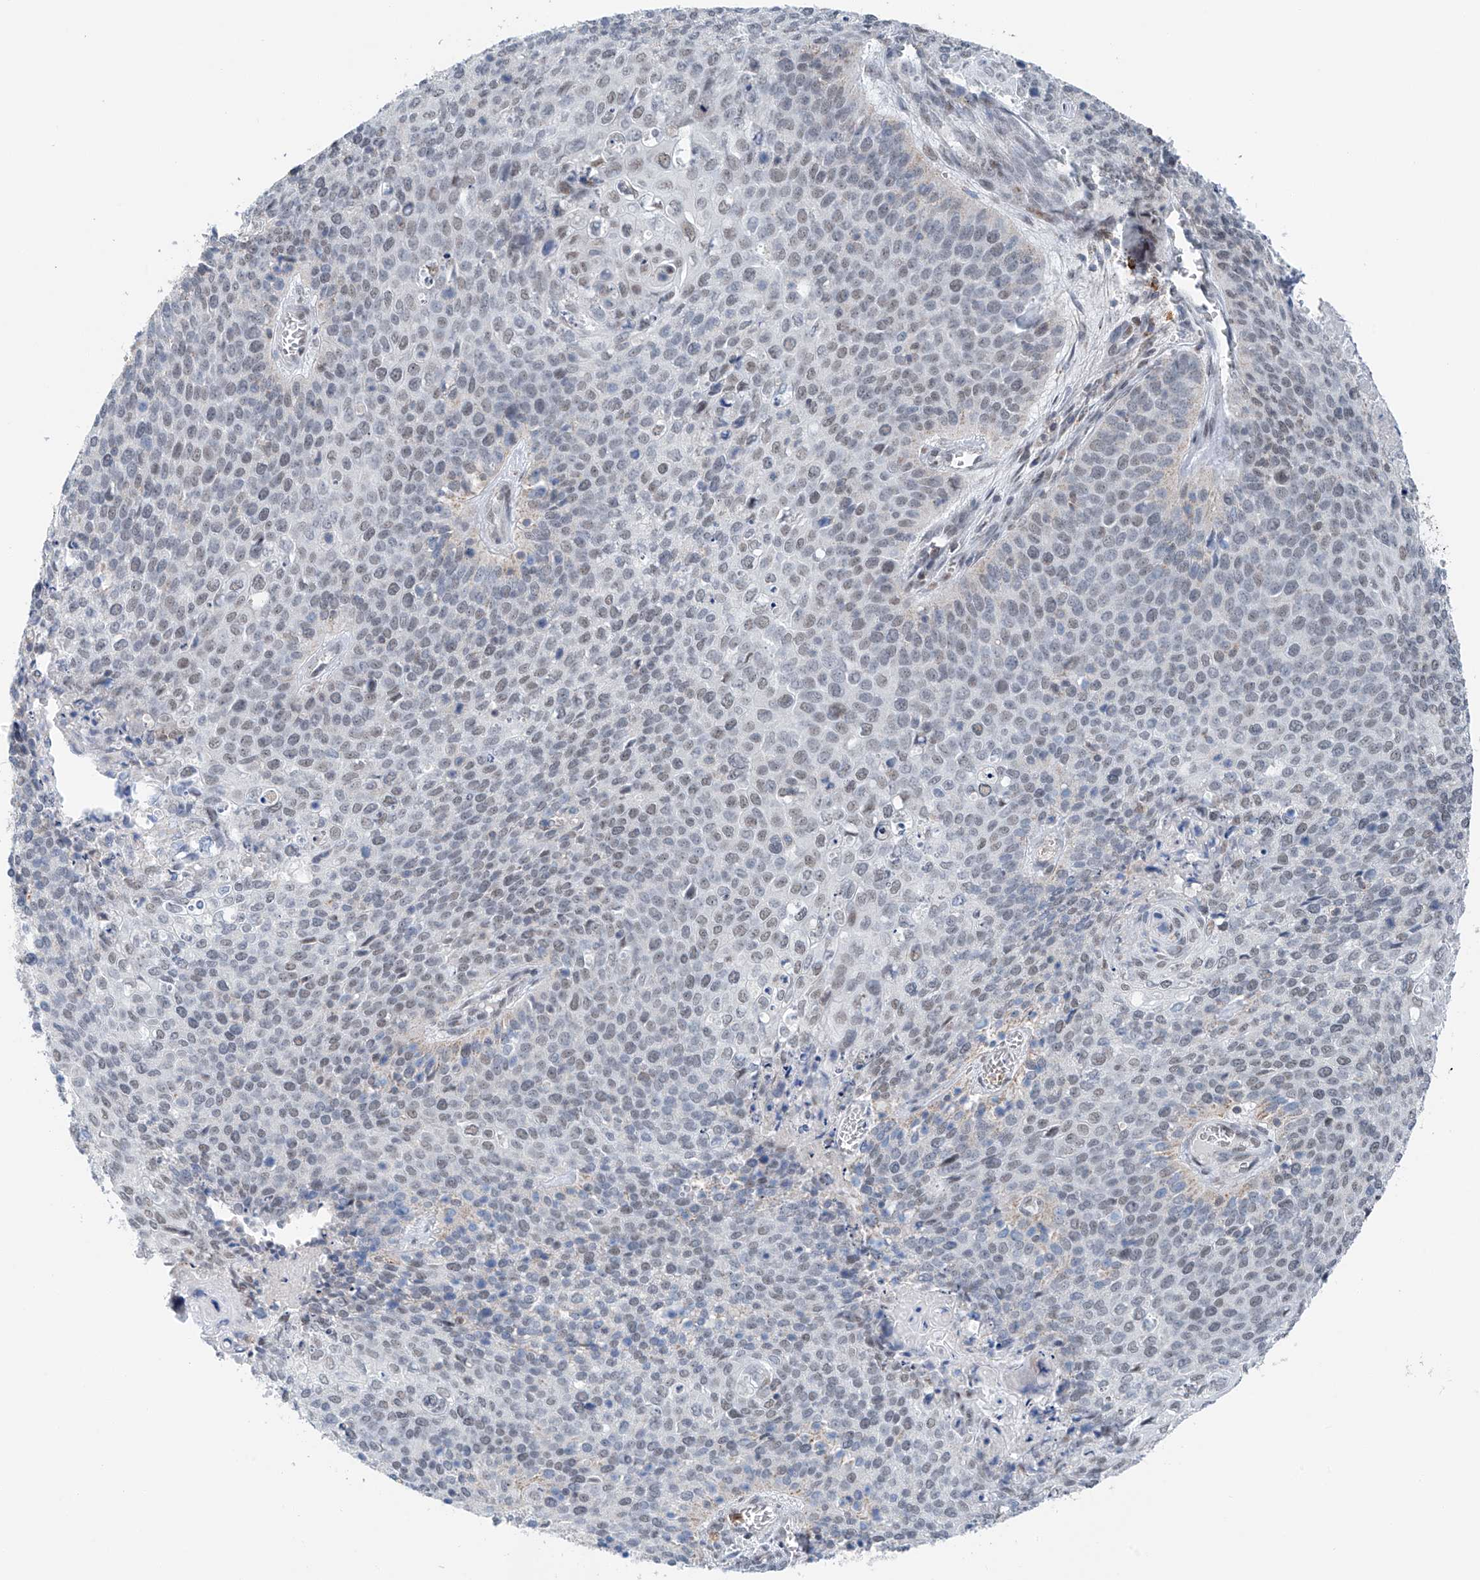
{"staining": {"intensity": "moderate", "quantity": "<25%", "location": "nuclear"}, "tissue": "cervical cancer", "cell_type": "Tumor cells", "image_type": "cancer", "snomed": [{"axis": "morphology", "description": "Squamous cell carcinoma, NOS"}, {"axis": "topography", "description": "Cervix"}], "caption": "Approximately <25% of tumor cells in squamous cell carcinoma (cervical) exhibit moderate nuclear protein expression as visualized by brown immunohistochemical staining.", "gene": "KLF15", "patient": {"sex": "female", "age": 39}}